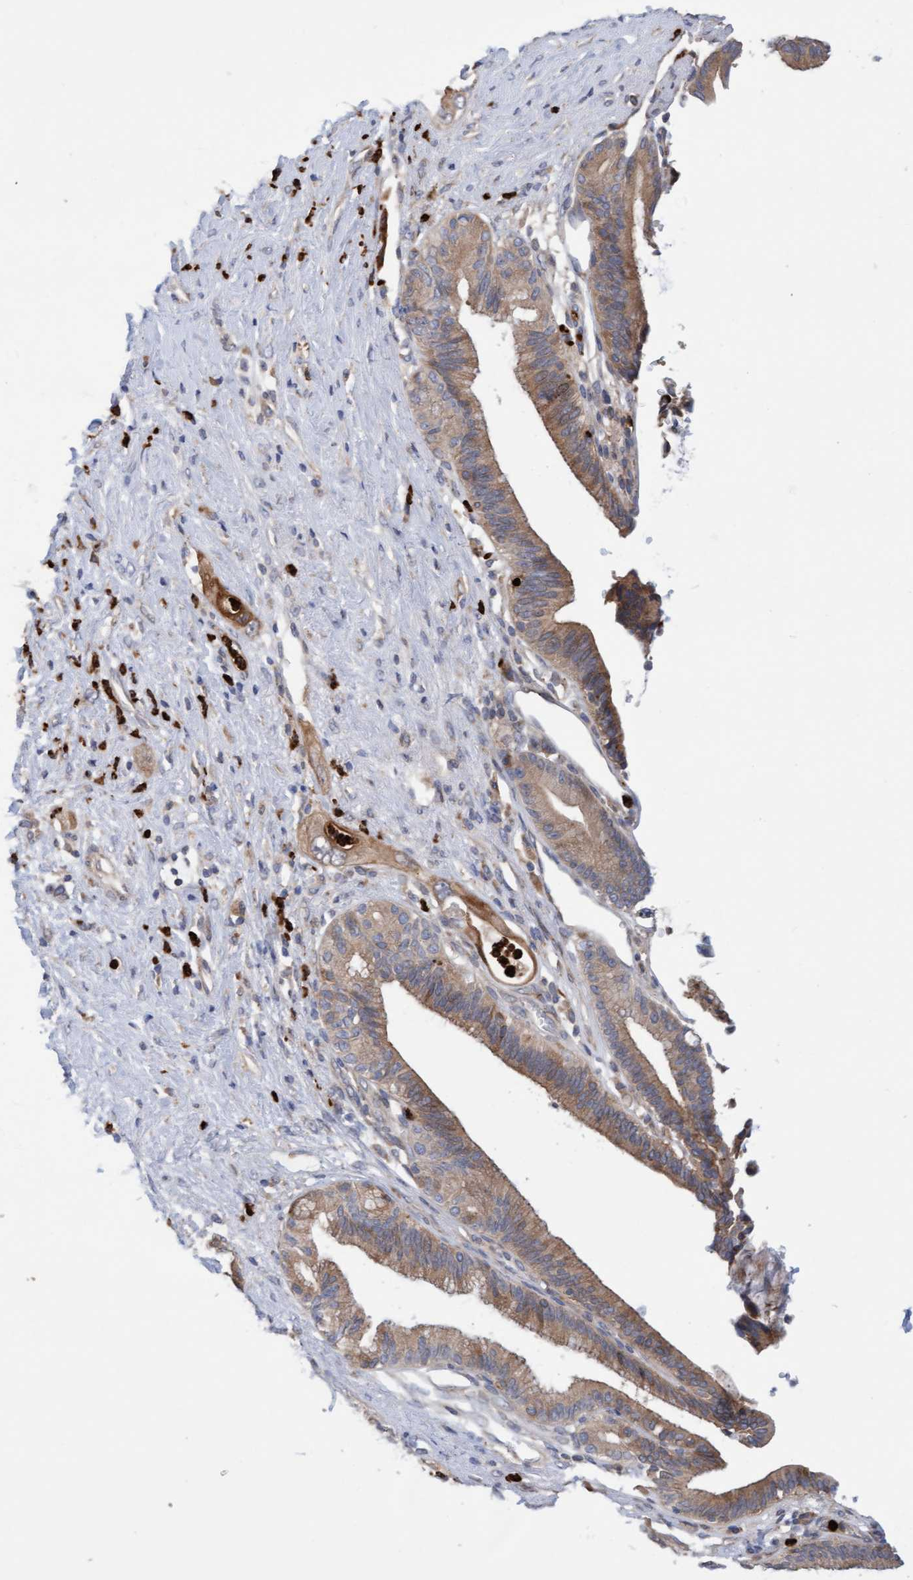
{"staining": {"intensity": "moderate", "quantity": ">75%", "location": "cytoplasmic/membranous"}, "tissue": "pancreatic cancer", "cell_type": "Tumor cells", "image_type": "cancer", "snomed": [{"axis": "morphology", "description": "Adenocarcinoma, NOS"}, {"axis": "topography", "description": "Pancreas"}], "caption": "Immunohistochemical staining of pancreatic adenocarcinoma exhibits medium levels of moderate cytoplasmic/membranous staining in about >75% of tumor cells. The staining is performed using DAB (3,3'-diaminobenzidine) brown chromogen to label protein expression. The nuclei are counter-stained blue using hematoxylin.", "gene": "MMP8", "patient": {"sex": "male", "age": 59}}